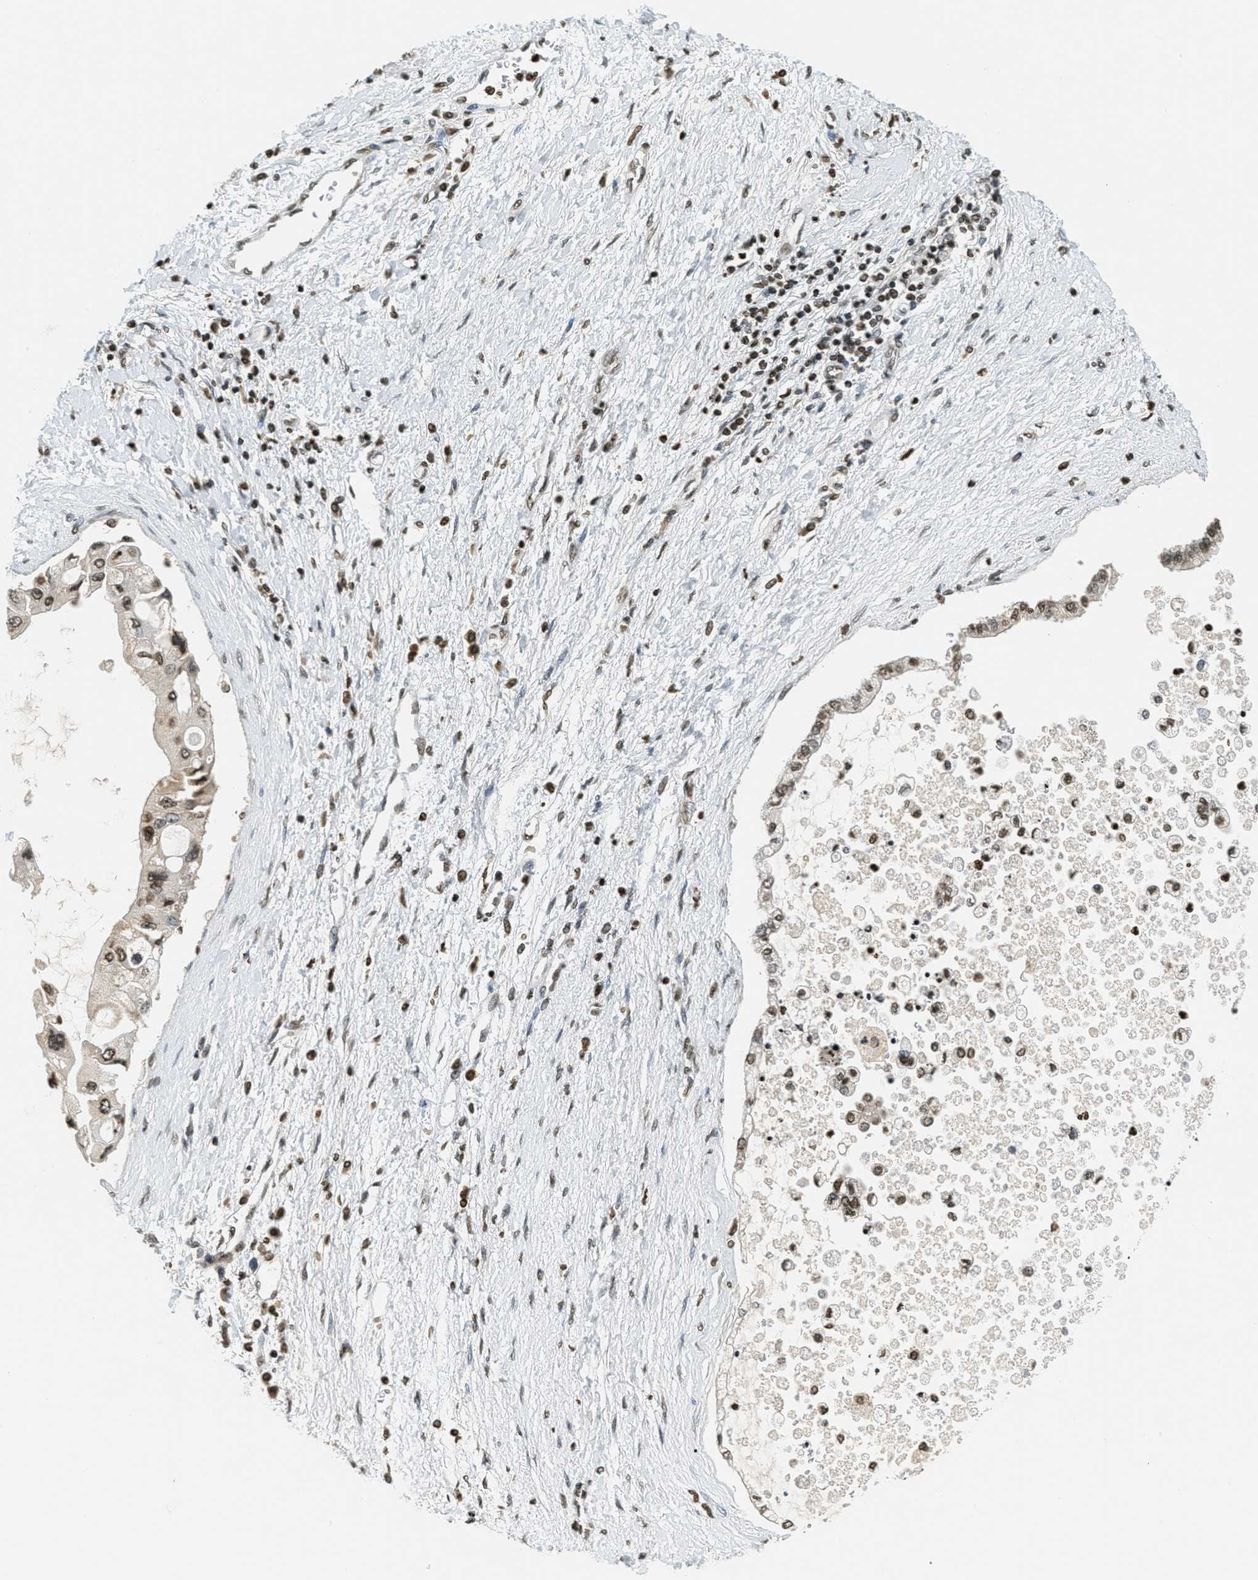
{"staining": {"intensity": "moderate", "quantity": ">75%", "location": "nuclear"}, "tissue": "liver cancer", "cell_type": "Tumor cells", "image_type": "cancer", "snomed": [{"axis": "morphology", "description": "Cholangiocarcinoma"}, {"axis": "topography", "description": "Liver"}], "caption": "A high-resolution histopathology image shows immunohistochemistry staining of liver cholangiocarcinoma, which demonstrates moderate nuclear expression in approximately >75% of tumor cells. The staining was performed using DAB (3,3'-diaminobenzidine), with brown indicating positive protein expression. Nuclei are stained blue with hematoxylin.", "gene": "LDB2", "patient": {"sex": "male", "age": 50}}